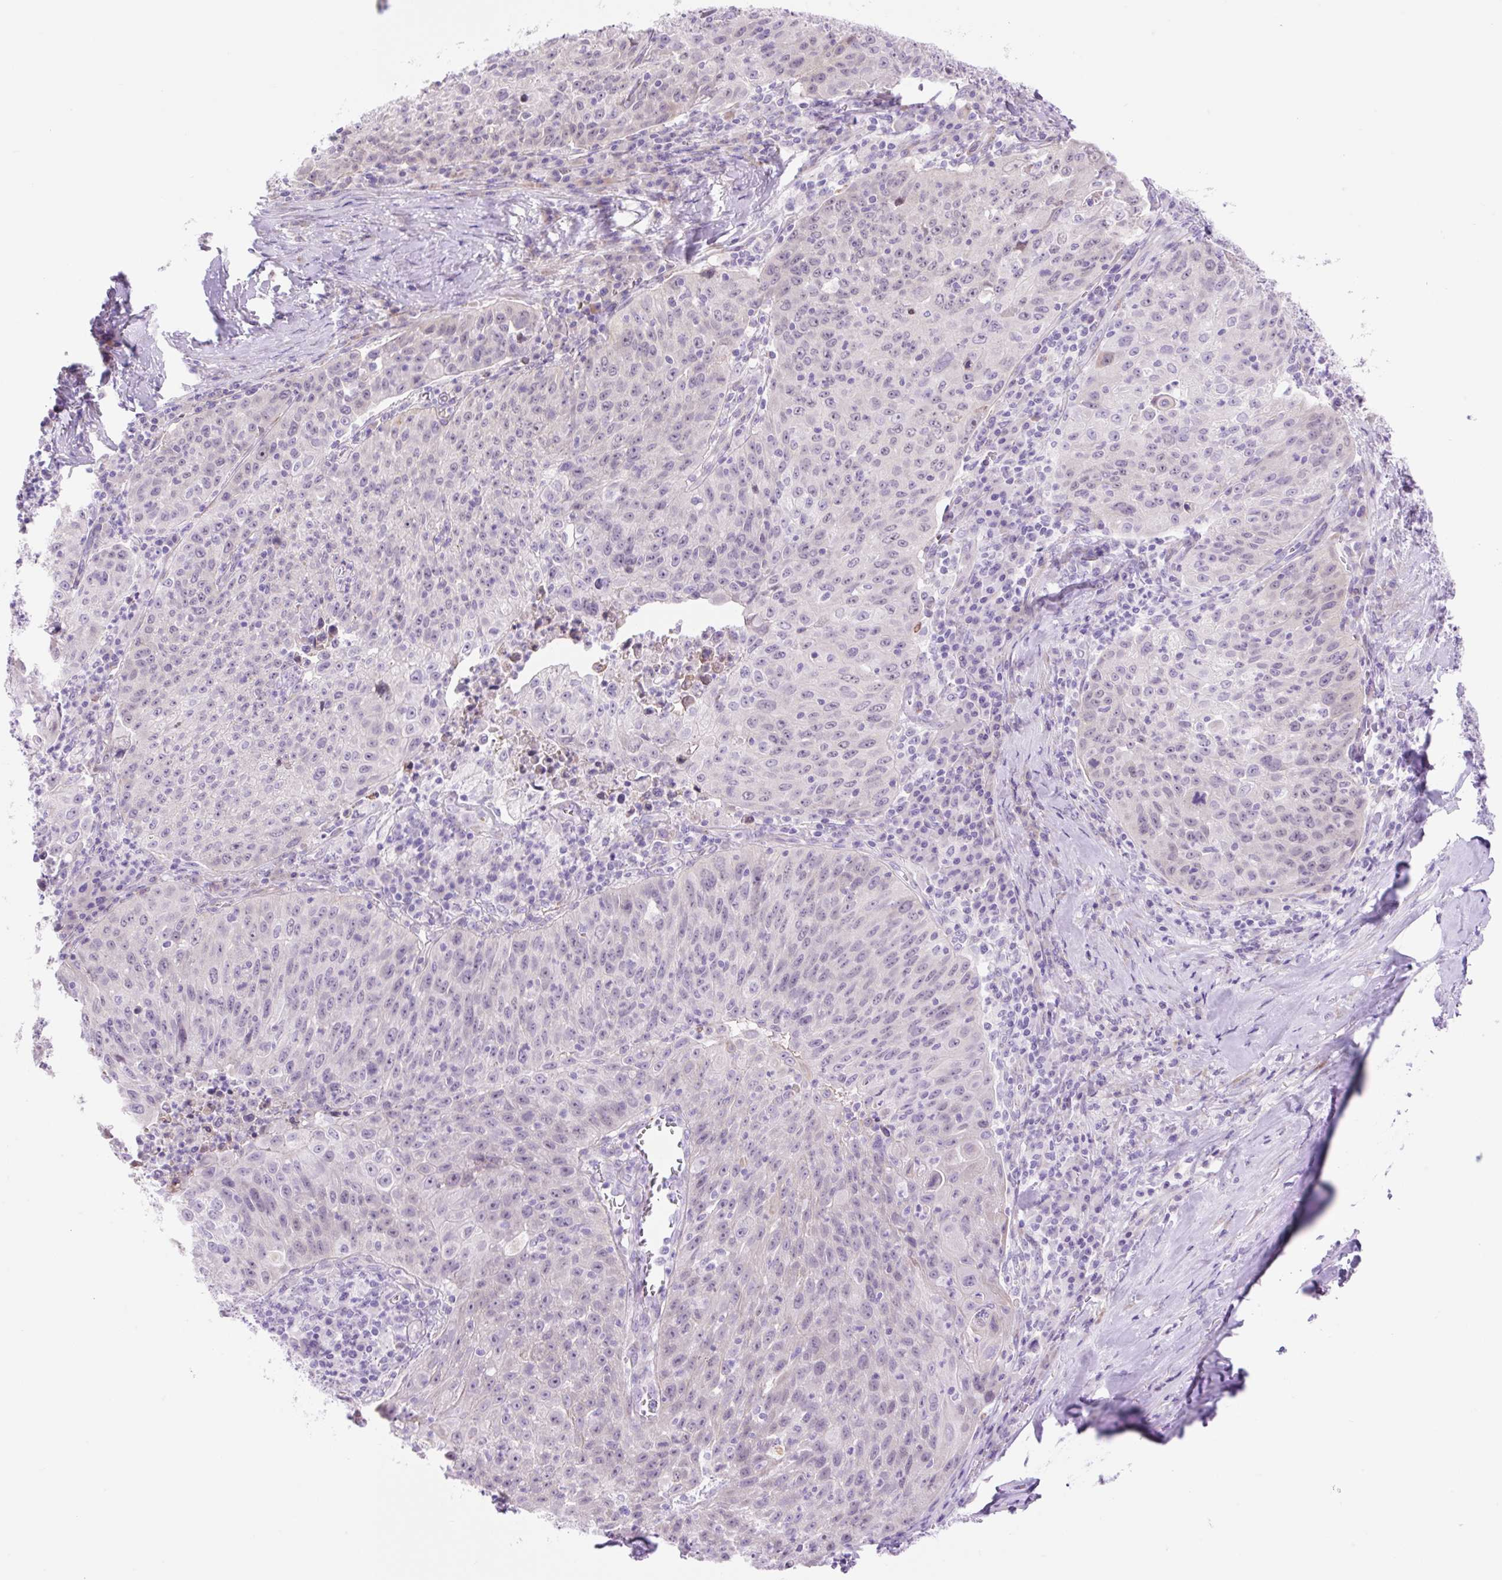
{"staining": {"intensity": "negative", "quantity": "none", "location": "none"}, "tissue": "lung cancer", "cell_type": "Tumor cells", "image_type": "cancer", "snomed": [{"axis": "morphology", "description": "Squamous cell carcinoma, NOS"}, {"axis": "morphology", "description": "Squamous cell carcinoma, metastatic, NOS"}, {"axis": "topography", "description": "Bronchus"}, {"axis": "topography", "description": "Lung"}], "caption": "Immunohistochemistry (IHC) of lung cancer (squamous cell carcinoma) displays no positivity in tumor cells.", "gene": "ZNF121", "patient": {"sex": "male", "age": 62}}